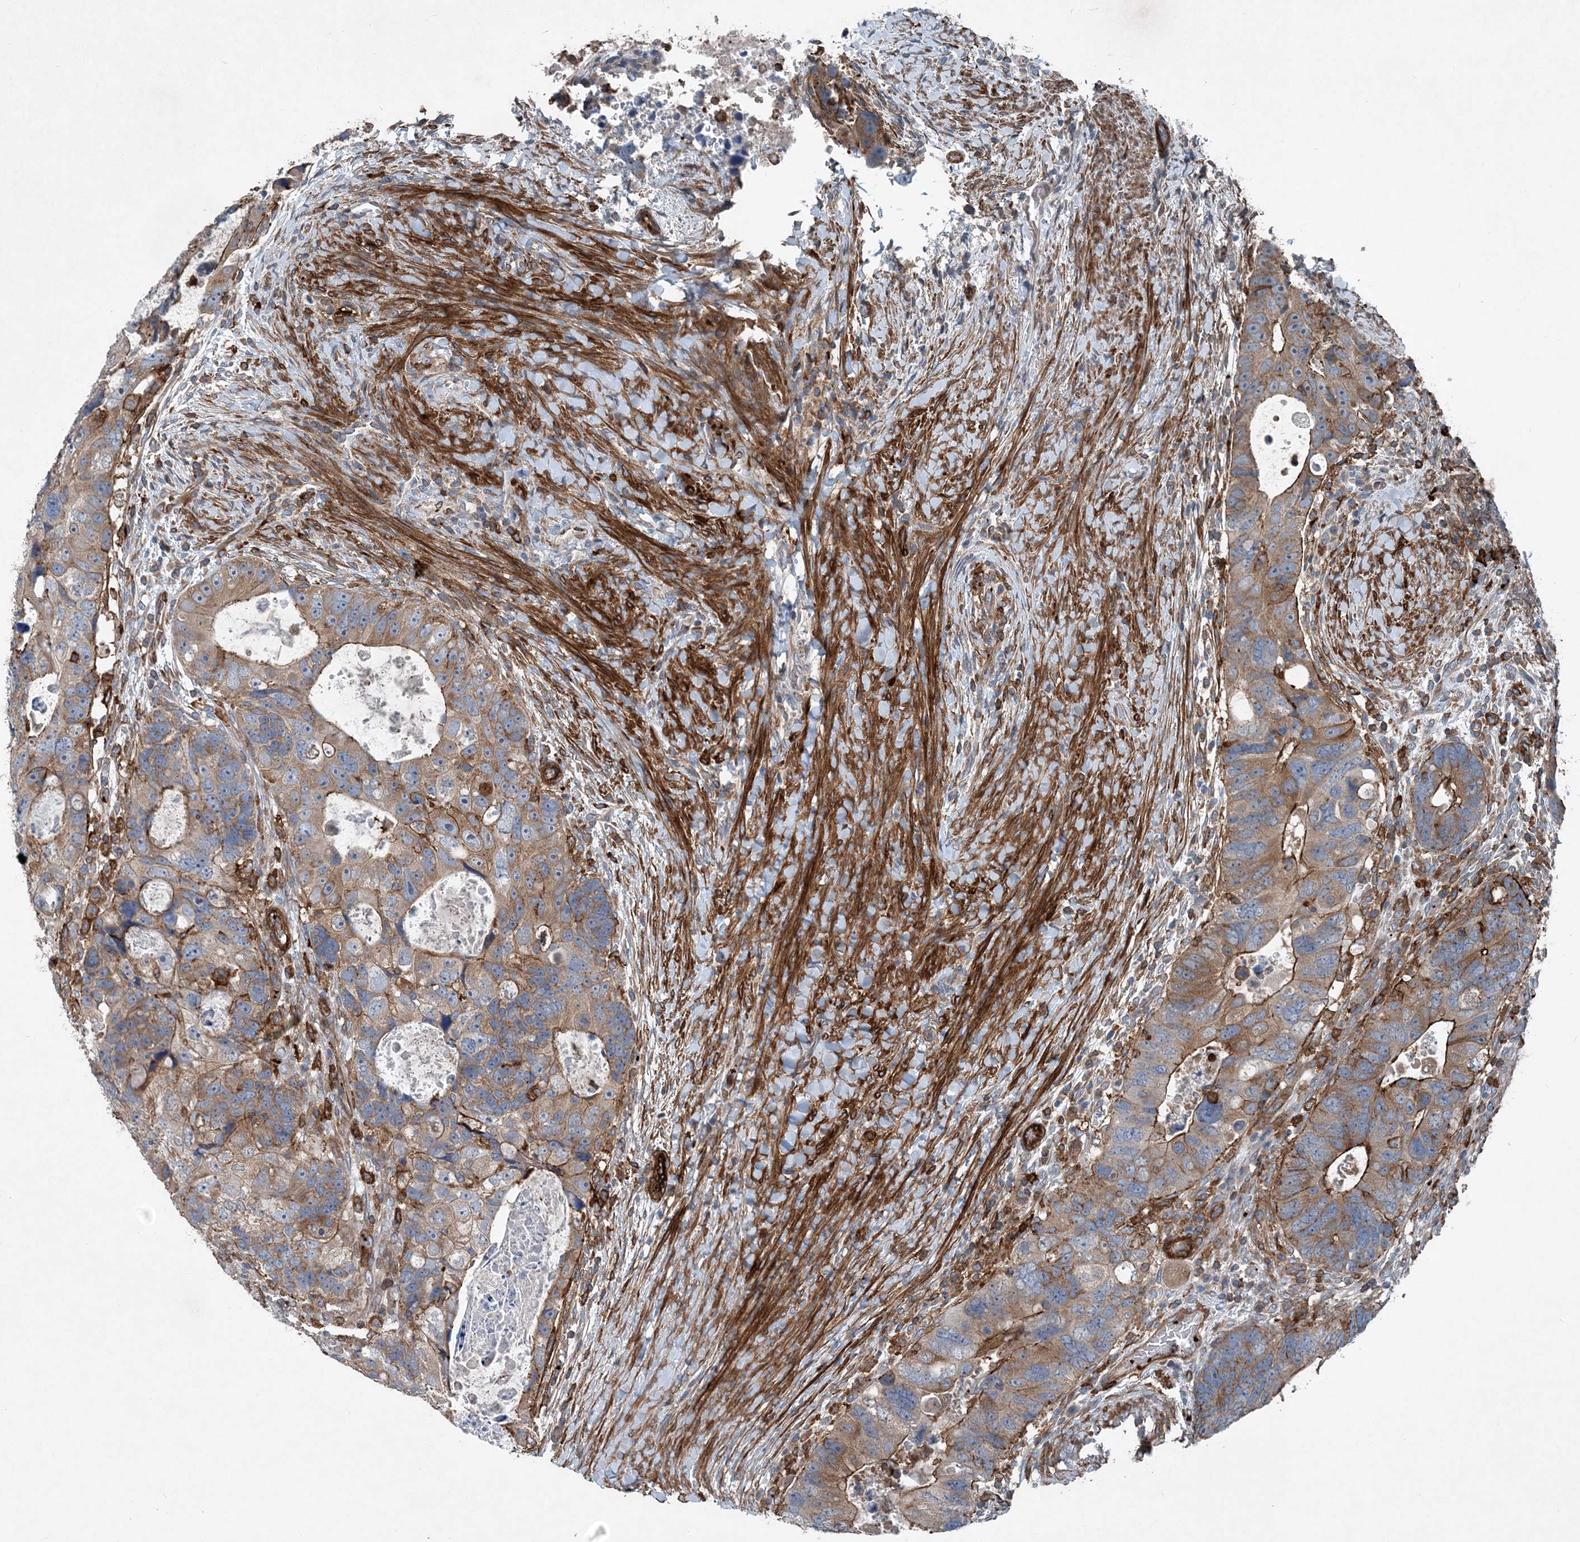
{"staining": {"intensity": "moderate", "quantity": ">75%", "location": "cytoplasmic/membranous"}, "tissue": "colorectal cancer", "cell_type": "Tumor cells", "image_type": "cancer", "snomed": [{"axis": "morphology", "description": "Adenocarcinoma, NOS"}, {"axis": "topography", "description": "Rectum"}], "caption": "A brown stain shows moderate cytoplasmic/membranous staining of a protein in human colorectal cancer tumor cells. (brown staining indicates protein expression, while blue staining denotes nuclei).", "gene": "DGUOK", "patient": {"sex": "male", "age": 59}}